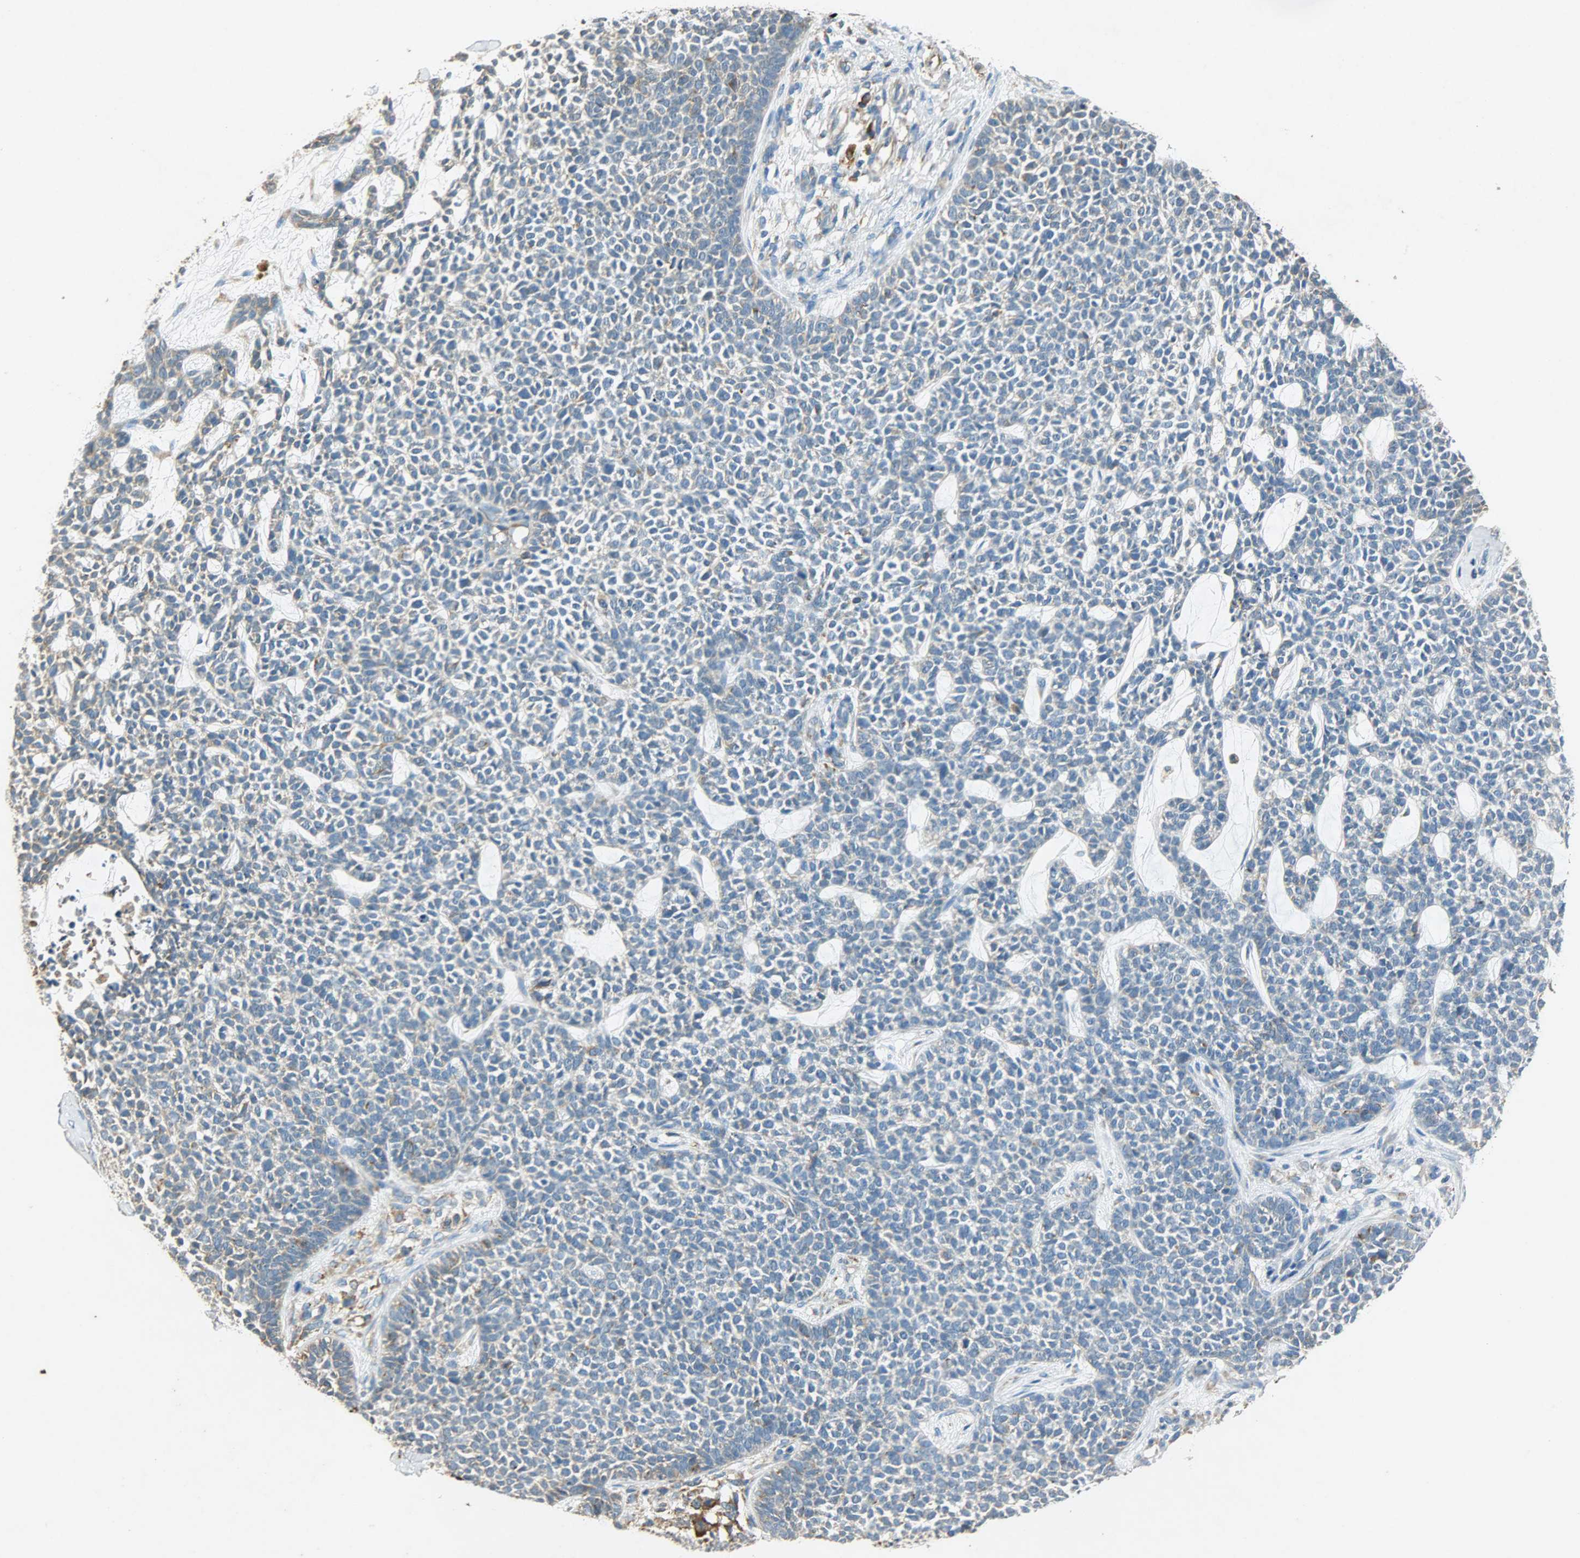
{"staining": {"intensity": "weak", "quantity": "25%-75%", "location": "cytoplasmic/membranous"}, "tissue": "skin cancer", "cell_type": "Tumor cells", "image_type": "cancer", "snomed": [{"axis": "morphology", "description": "Basal cell carcinoma"}, {"axis": "topography", "description": "Skin"}], "caption": "A photomicrograph of human skin cancer stained for a protein reveals weak cytoplasmic/membranous brown staining in tumor cells. The protein of interest is stained brown, and the nuclei are stained in blue (DAB IHC with brightfield microscopy, high magnification).", "gene": "HSPA5", "patient": {"sex": "female", "age": 84}}